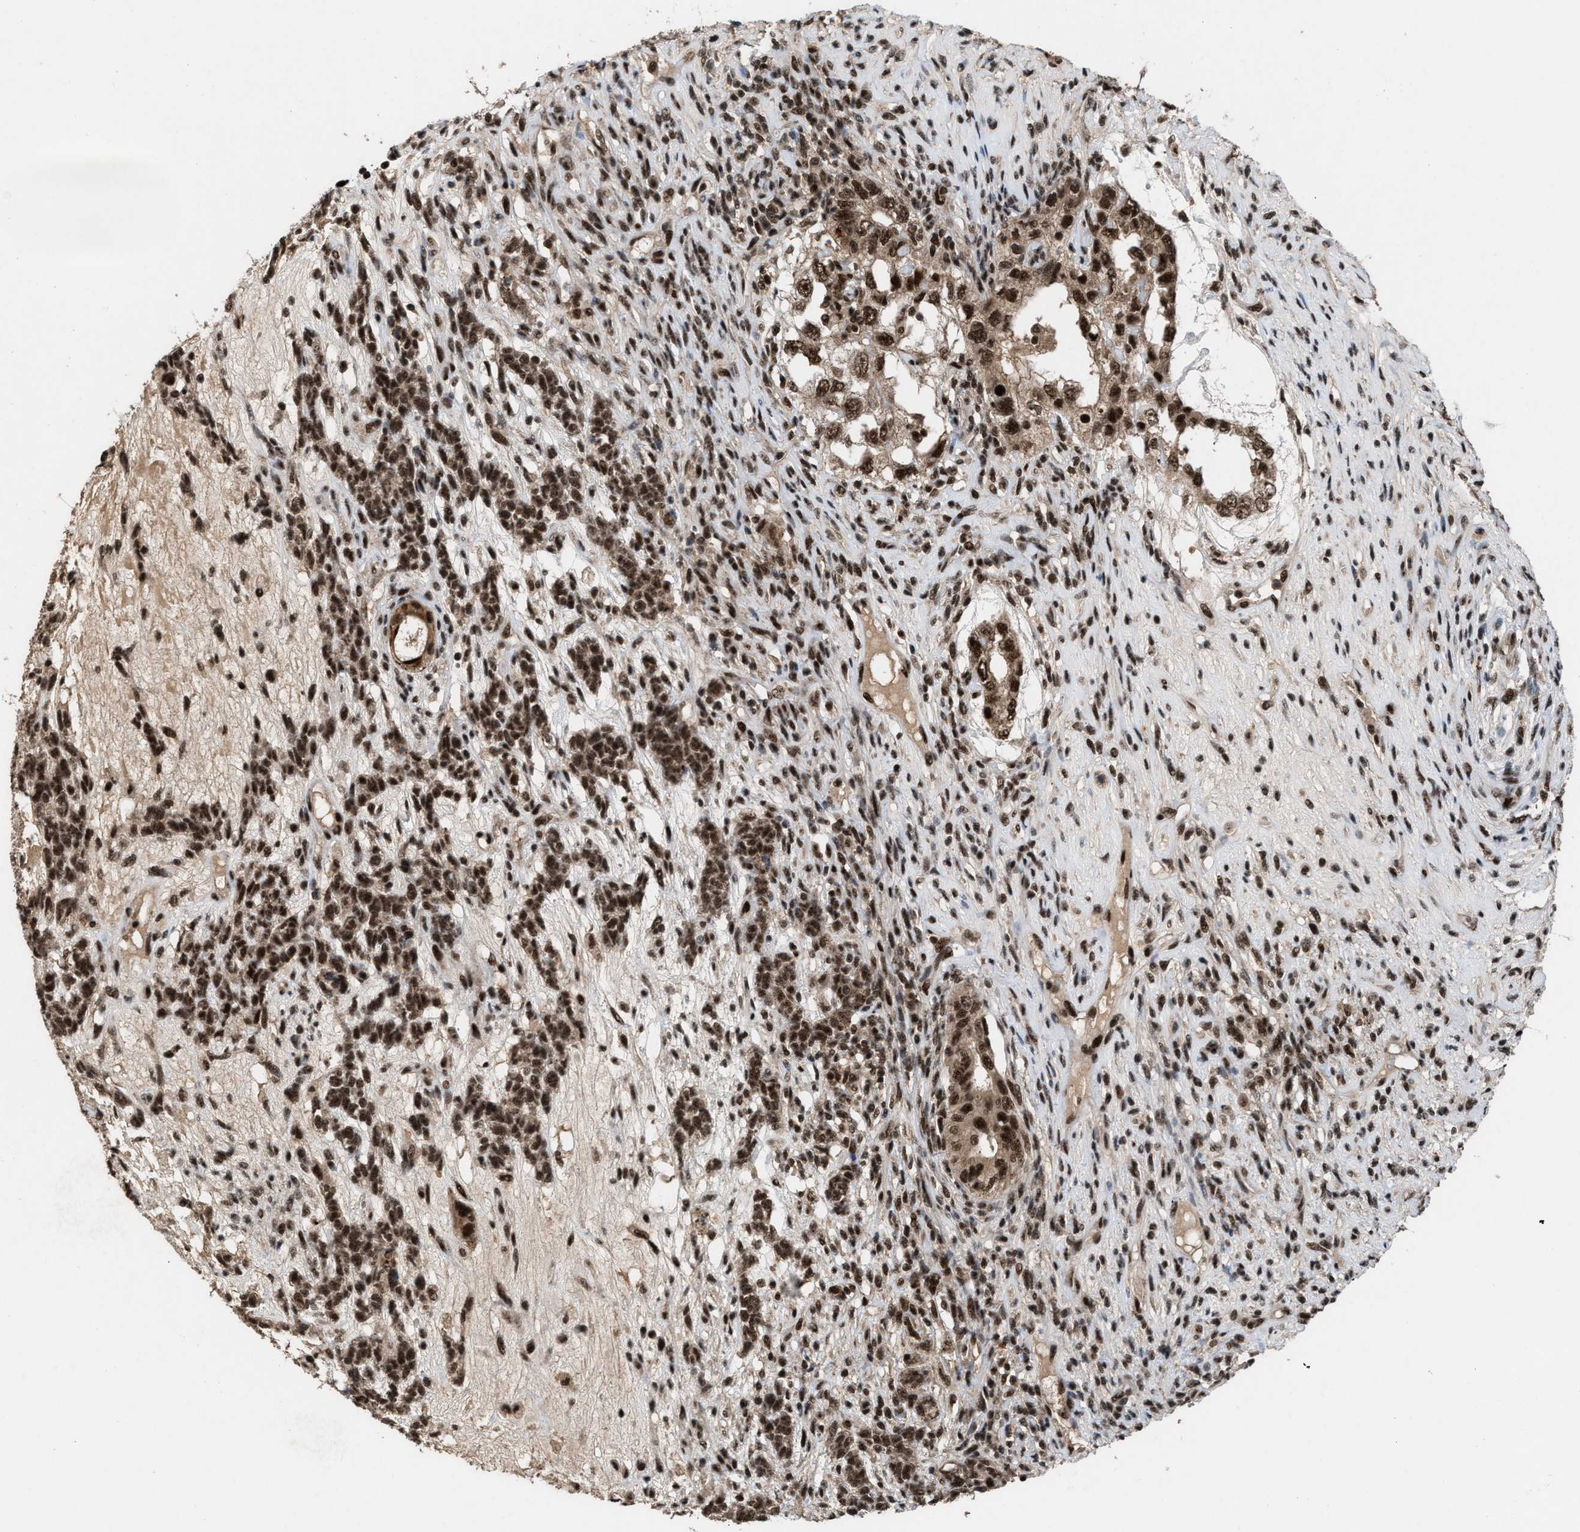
{"staining": {"intensity": "moderate", "quantity": ">75%", "location": "nuclear"}, "tissue": "testis cancer", "cell_type": "Tumor cells", "image_type": "cancer", "snomed": [{"axis": "morphology", "description": "Seminoma, NOS"}, {"axis": "topography", "description": "Testis"}], "caption": "The immunohistochemical stain shows moderate nuclear positivity in tumor cells of seminoma (testis) tissue.", "gene": "PRPF4", "patient": {"sex": "male", "age": 28}}